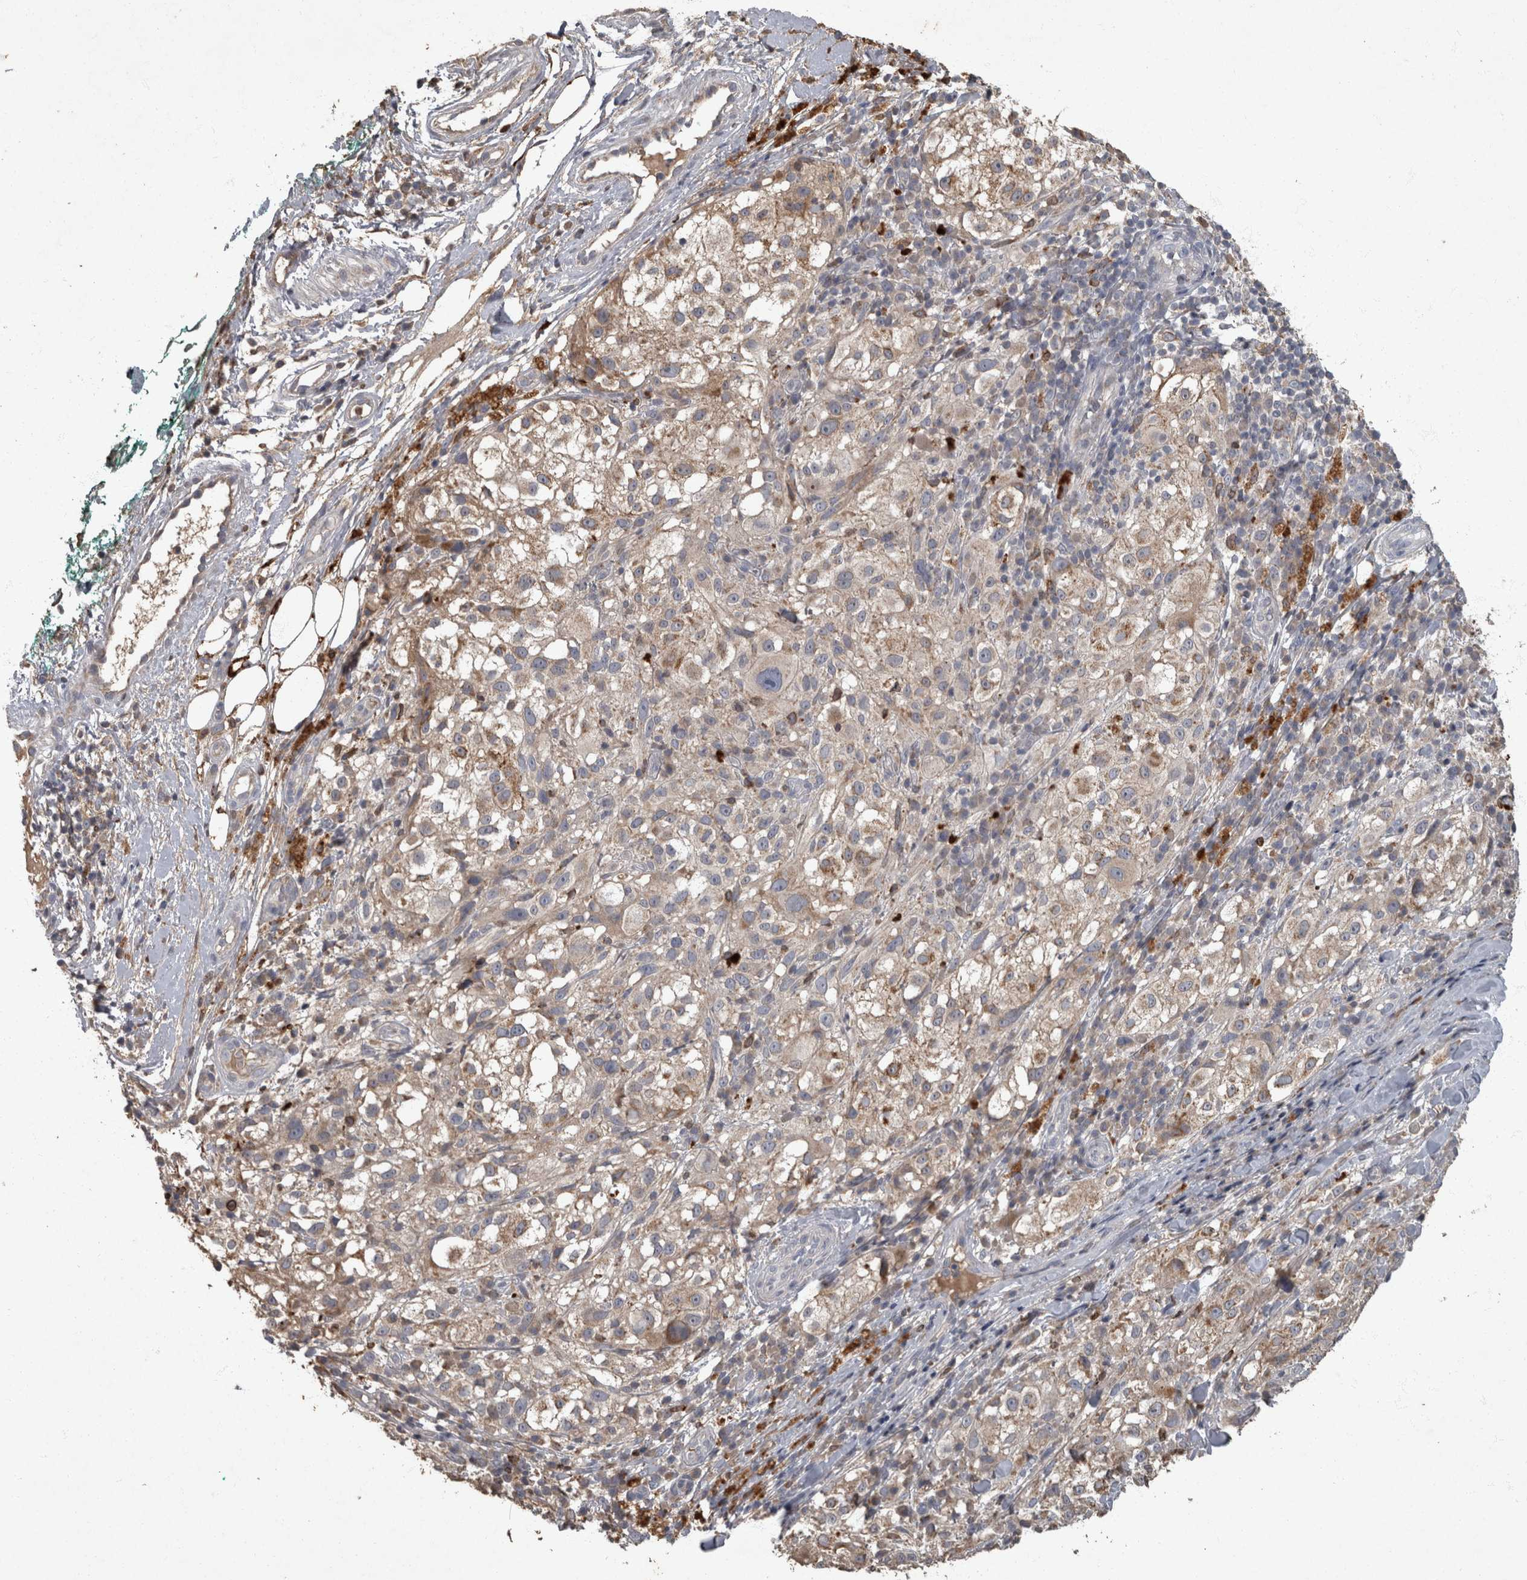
{"staining": {"intensity": "weak", "quantity": "25%-75%", "location": "cytoplasmic/membranous"}, "tissue": "melanoma", "cell_type": "Tumor cells", "image_type": "cancer", "snomed": [{"axis": "morphology", "description": "Necrosis, NOS"}, {"axis": "morphology", "description": "Malignant melanoma, NOS"}, {"axis": "topography", "description": "Skin"}], "caption": "The image demonstrates staining of malignant melanoma, revealing weak cytoplasmic/membranous protein staining (brown color) within tumor cells. (Brightfield microscopy of DAB IHC at high magnification).", "gene": "PPP1R3C", "patient": {"sex": "female", "age": 87}}